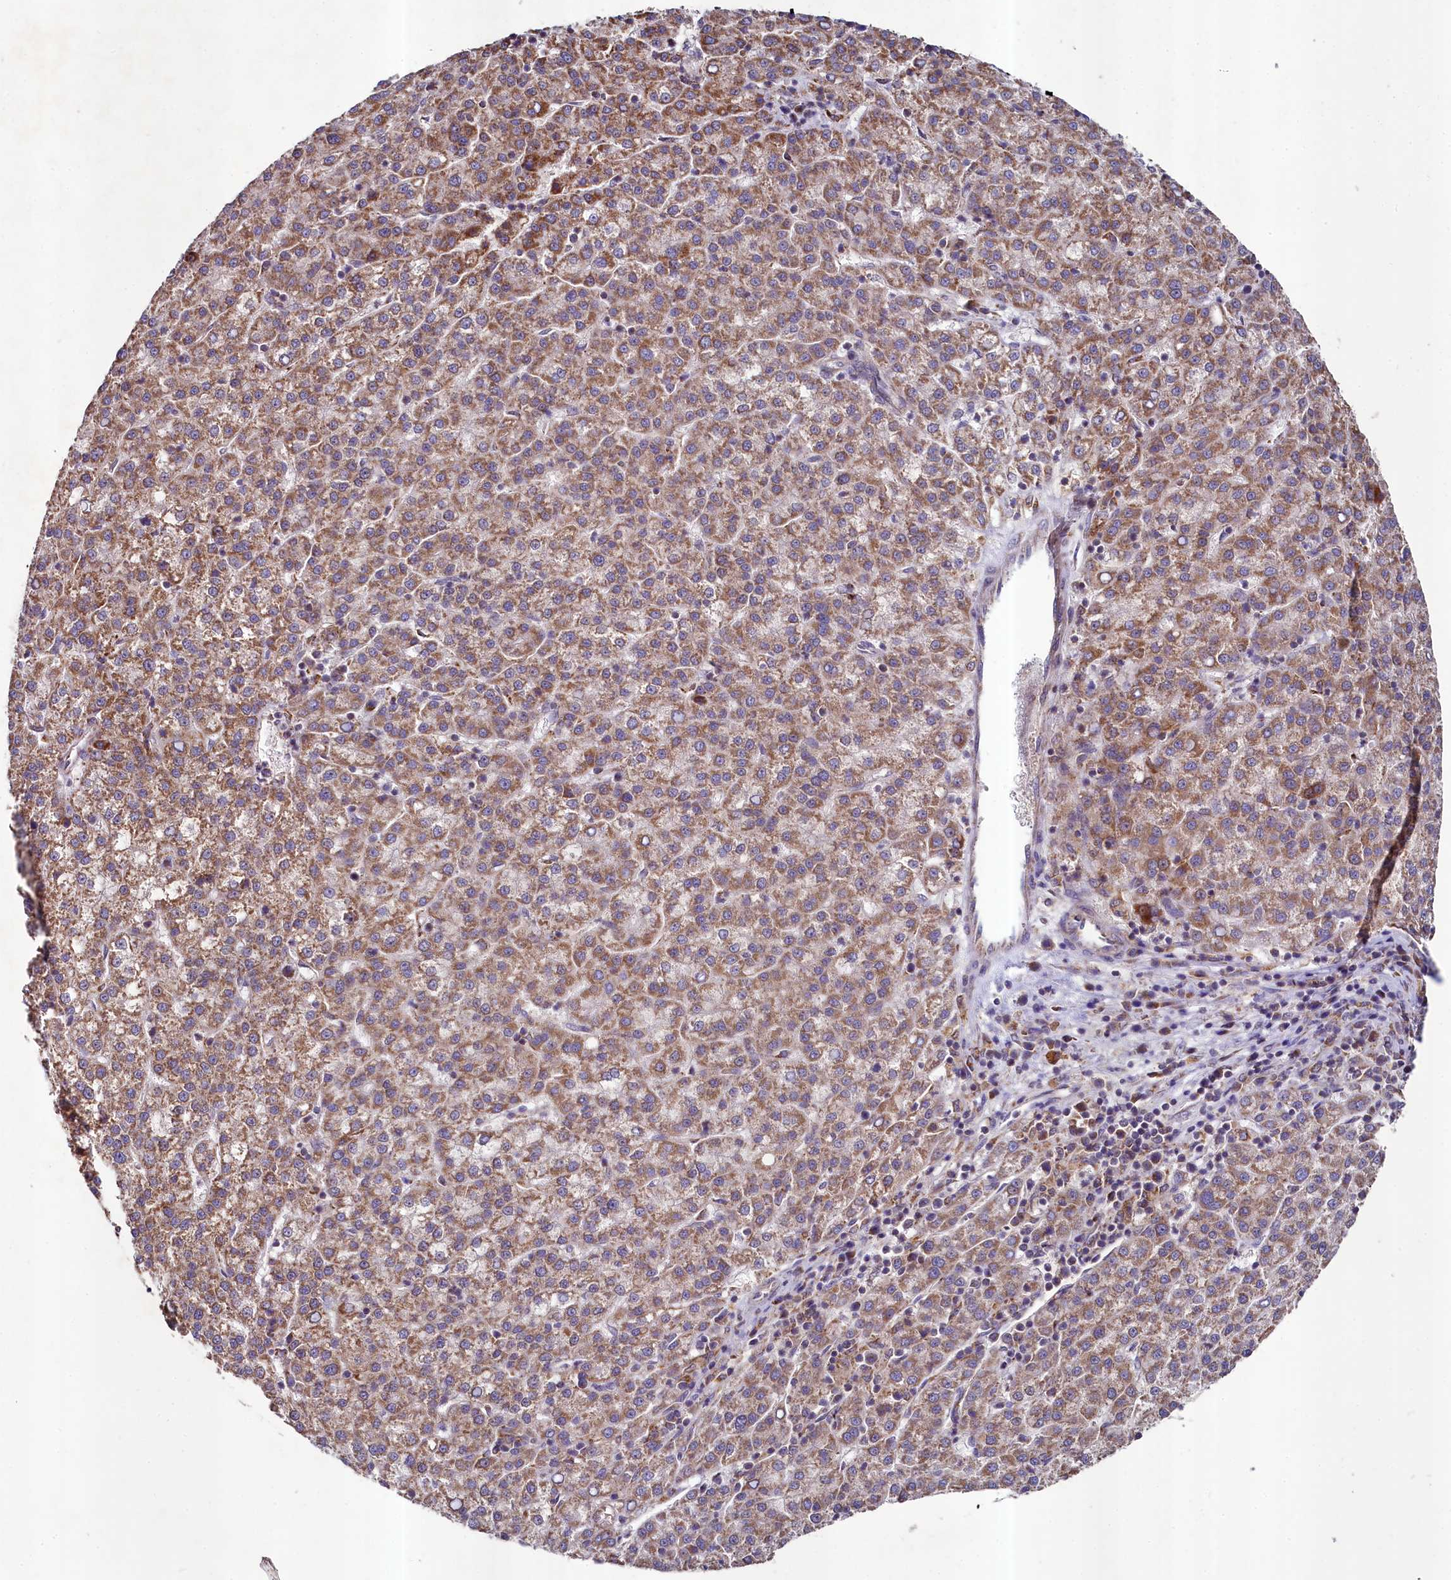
{"staining": {"intensity": "moderate", "quantity": ">75%", "location": "cytoplasmic/membranous"}, "tissue": "liver cancer", "cell_type": "Tumor cells", "image_type": "cancer", "snomed": [{"axis": "morphology", "description": "Carcinoma, Hepatocellular, NOS"}, {"axis": "topography", "description": "Liver"}], "caption": "Immunohistochemistry (IHC) photomicrograph of liver cancer stained for a protein (brown), which exhibits medium levels of moderate cytoplasmic/membranous staining in about >75% of tumor cells.", "gene": "METTL4", "patient": {"sex": "female", "age": 58}}